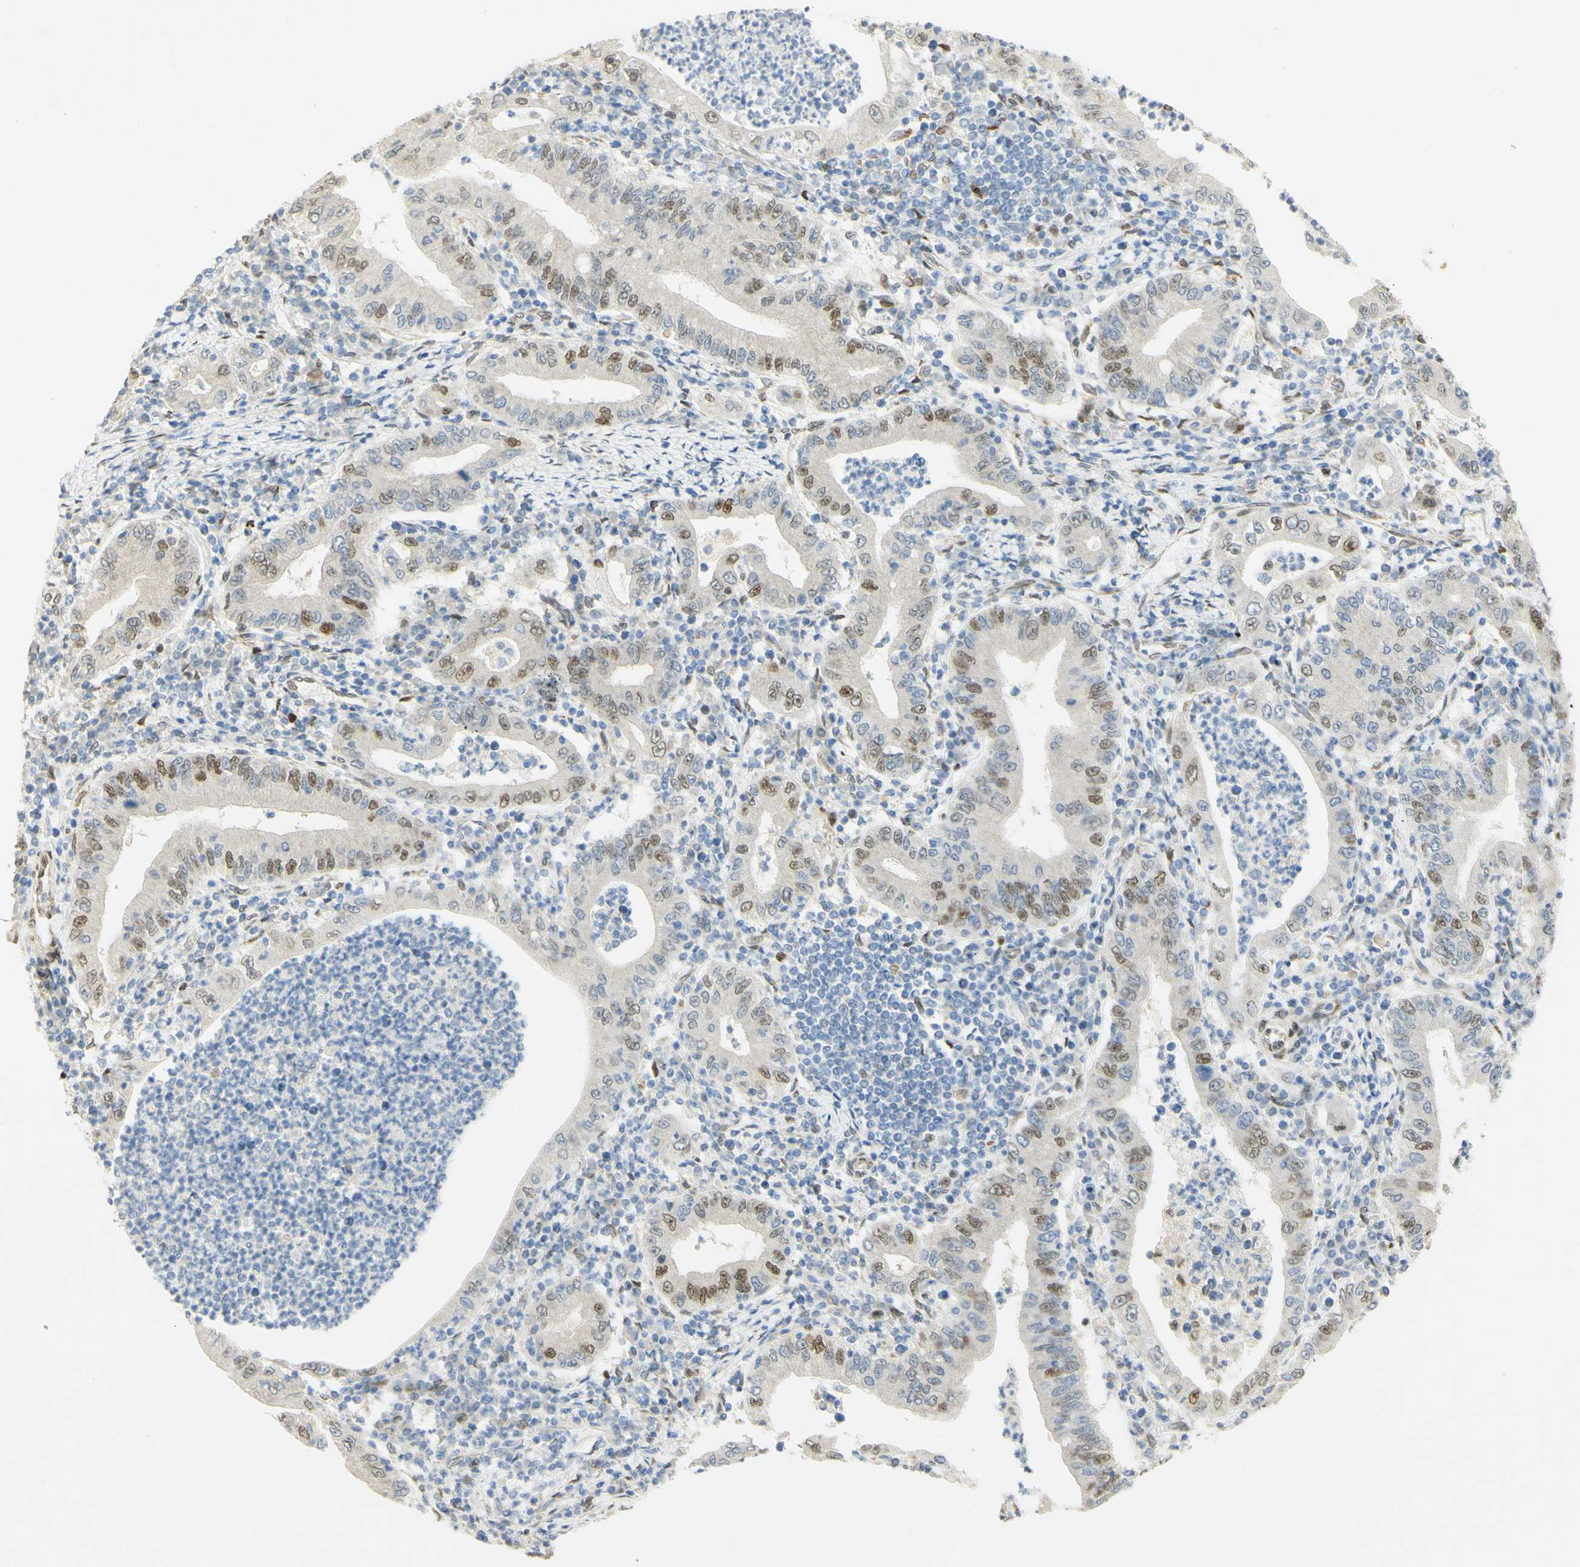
{"staining": {"intensity": "moderate", "quantity": "25%-75%", "location": "nuclear"}, "tissue": "stomach cancer", "cell_type": "Tumor cells", "image_type": "cancer", "snomed": [{"axis": "morphology", "description": "Normal tissue, NOS"}, {"axis": "morphology", "description": "Adenocarcinoma, NOS"}, {"axis": "topography", "description": "Esophagus"}, {"axis": "topography", "description": "Stomach, upper"}, {"axis": "topography", "description": "Peripheral nerve tissue"}], "caption": "Immunohistochemical staining of human stomach cancer (adenocarcinoma) shows moderate nuclear protein positivity in about 25%-75% of tumor cells.", "gene": "E2F1", "patient": {"sex": "male", "age": 62}}